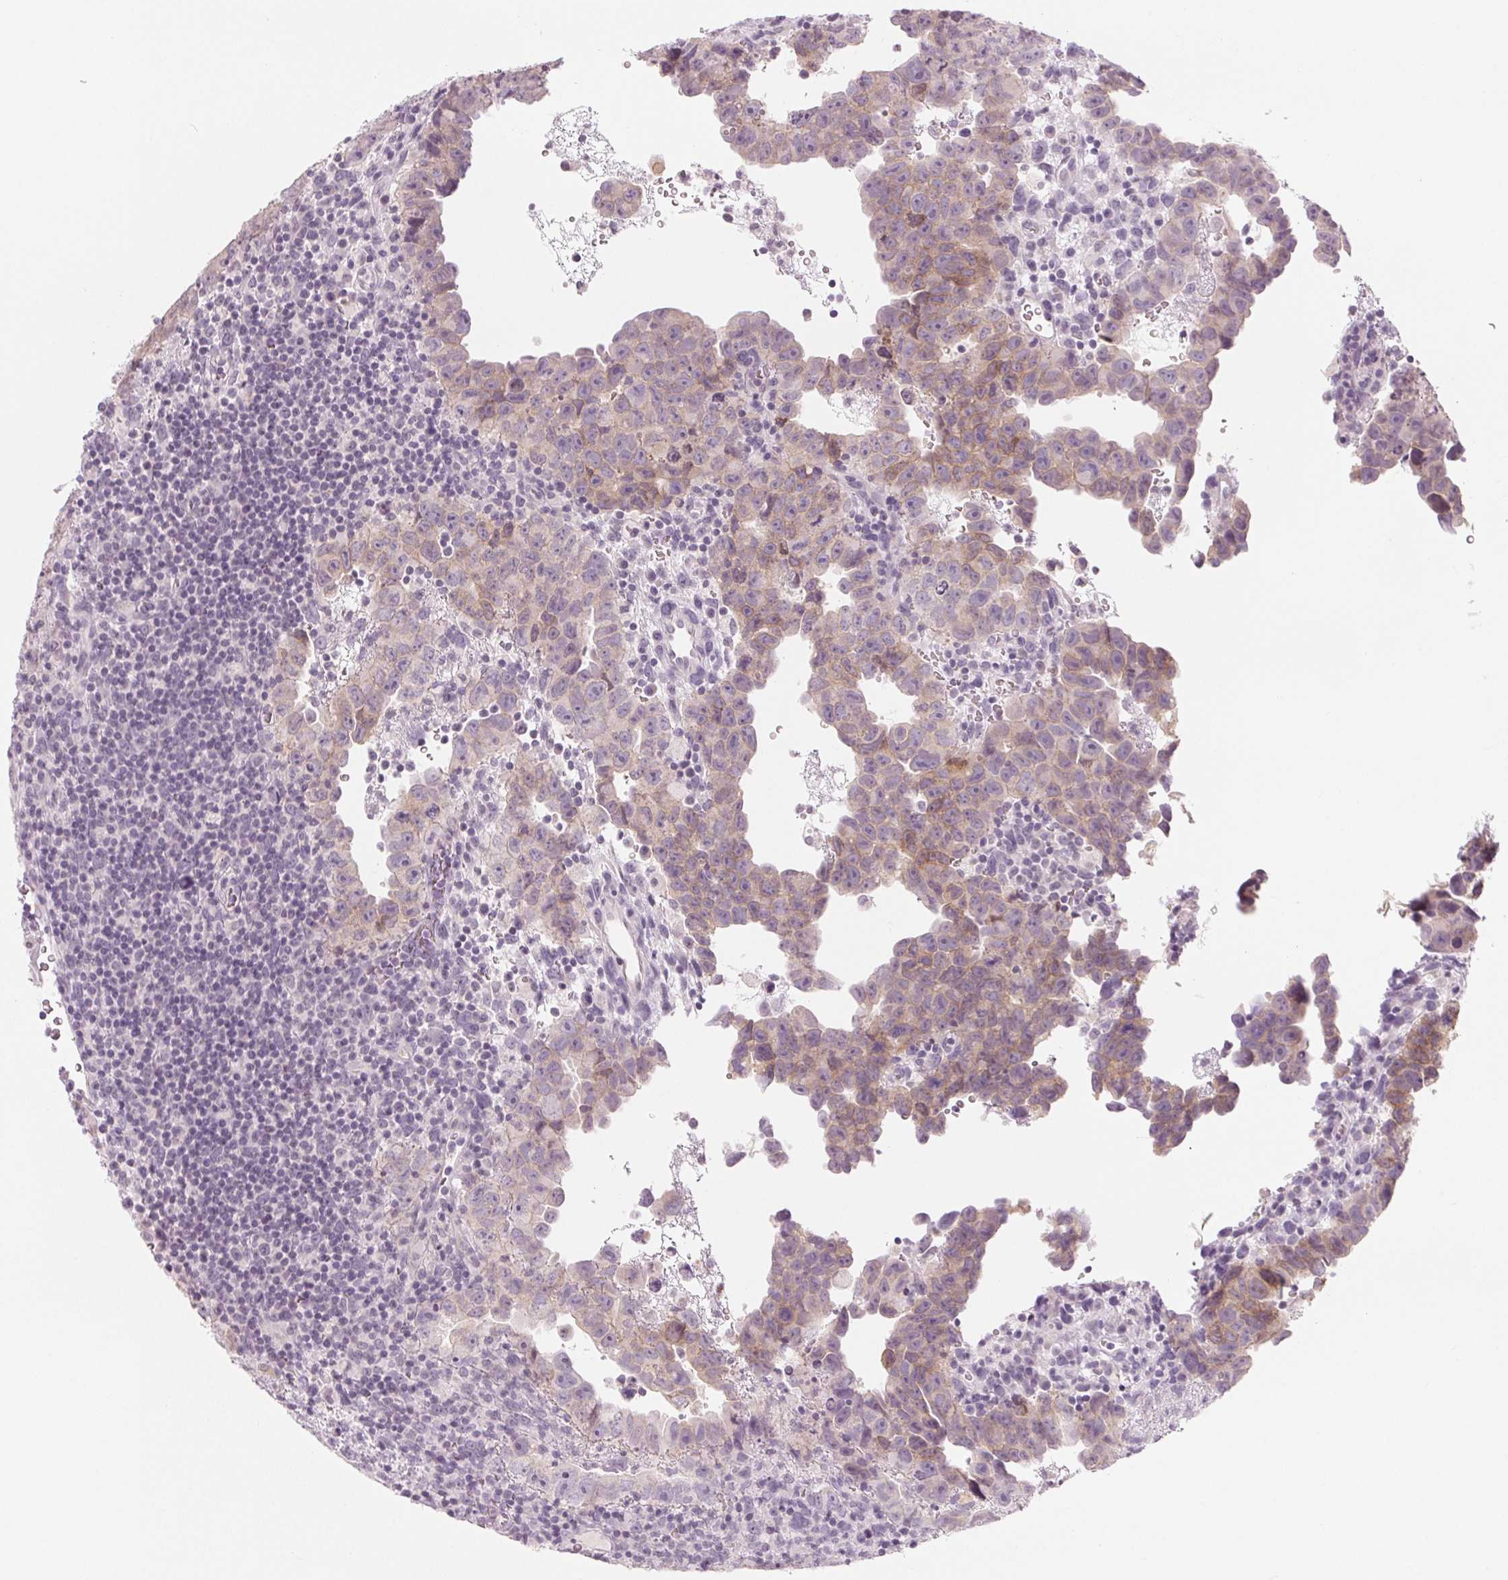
{"staining": {"intensity": "weak", "quantity": ">75%", "location": "cytoplasmic/membranous"}, "tissue": "testis cancer", "cell_type": "Tumor cells", "image_type": "cancer", "snomed": [{"axis": "morphology", "description": "Carcinoma, Embryonal, NOS"}, {"axis": "topography", "description": "Testis"}], "caption": "Tumor cells exhibit weak cytoplasmic/membranous staining in about >75% of cells in embryonal carcinoma (testis). The protein is stained brown, and the nuclei are stained in blue (DAB (3,3'-diaminobenzidine) IHC with brightfield microscopy, high magnification).", "gene": "EHHADH", "patient": {"sex": "male", "age": 24}}